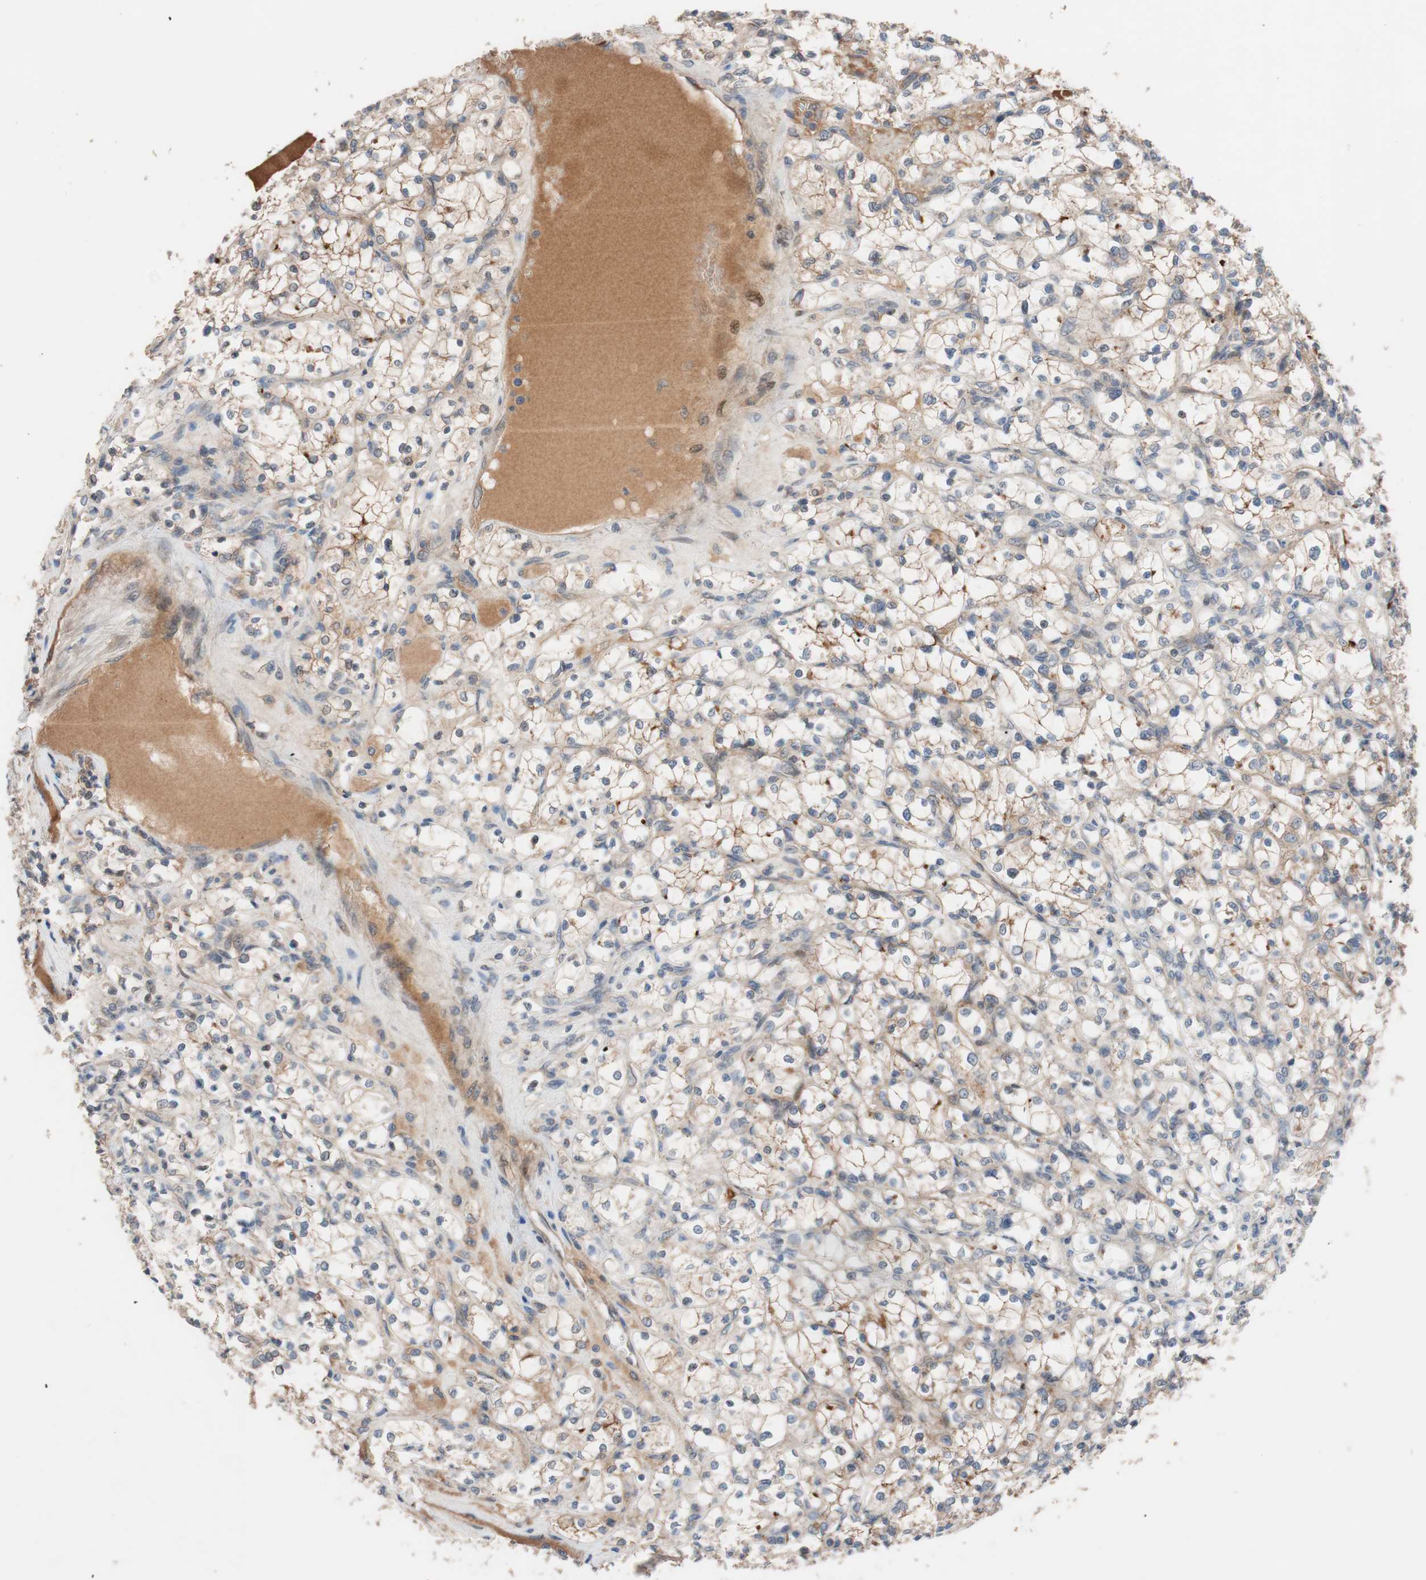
{"staining": {"intensity": "moderate", "quantity": ">75%", "location": "cytoplasmic/membranous"}, "tissue": "renal cancer", "cell_type": "Tumor cells", "image_type": "cancer", "snomed": [{"axis": "morphology", "description": "Adenocarcinoma, NOS"}, {"axis": "topography", "description": "Kidney"}], "caption": "Protein positivity by immunohistochemistry shows moderate cytoplasmic/membranous positivity in about >75% of tumor cells in renal cancer (adenocarcinoma).", "gene": "SDC4", "patient": {"sex": "female", "age": 69}}